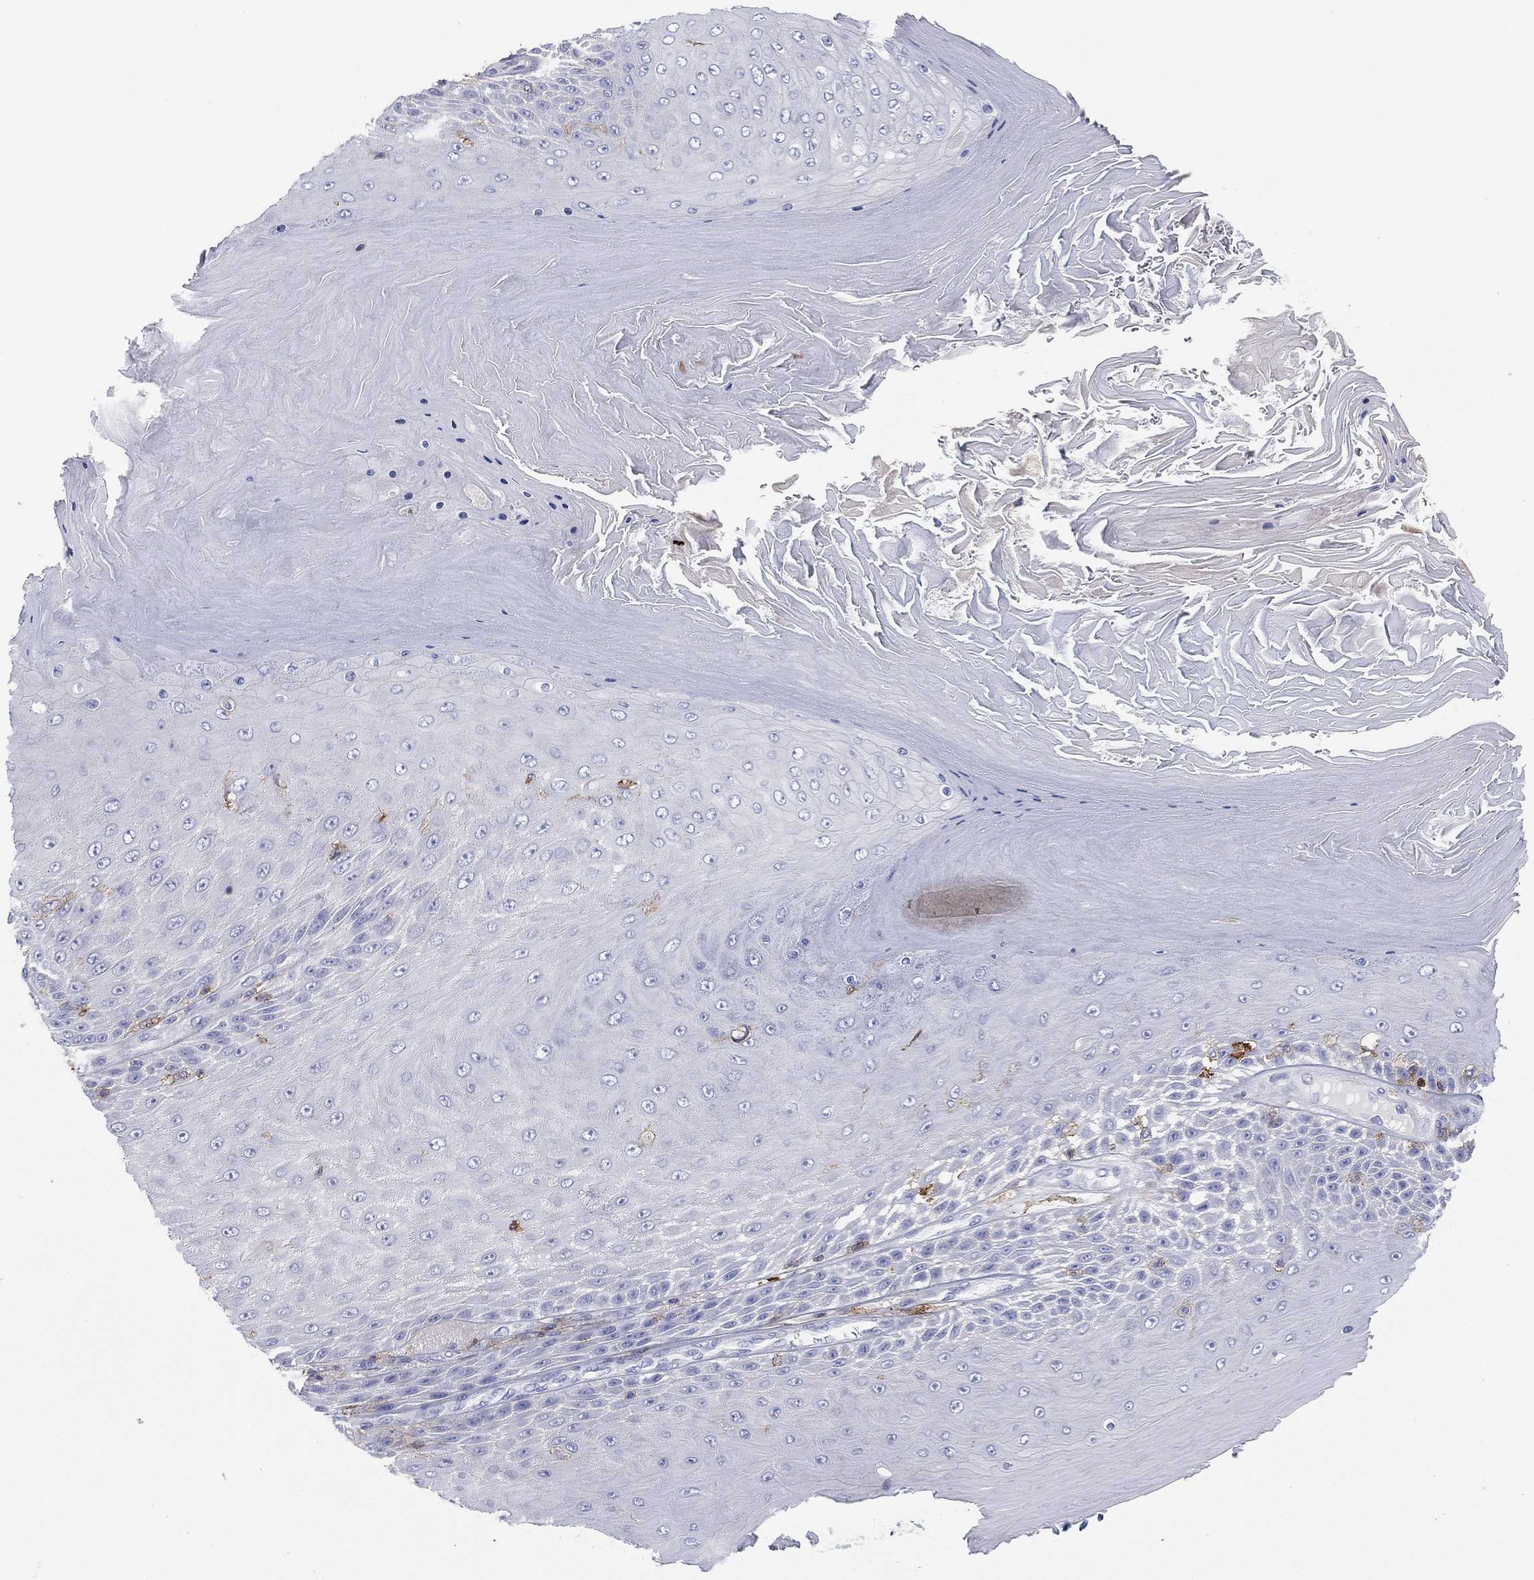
{"staining": {"intensity": "negative", "quantity": "none", "location": "none"}, "tissue": "skin cancer", "cell_type": "Tumor cells", "image_type": "cancer", "snomed": [{"axis": "morphology", "description": "Squamous cell carcinoma, NOS"}, {"axis": "topography", "description": "Skin"}], "caption": "This micrograph is of skin cancer (squamous cell carcinoma) stained with IHC to label a protein in brown with the nuclei are counter-stained blue. There is no positivity in tumor cells.", "gene": "SELPLG", "patient": {"sex": "male", "age": 62}}